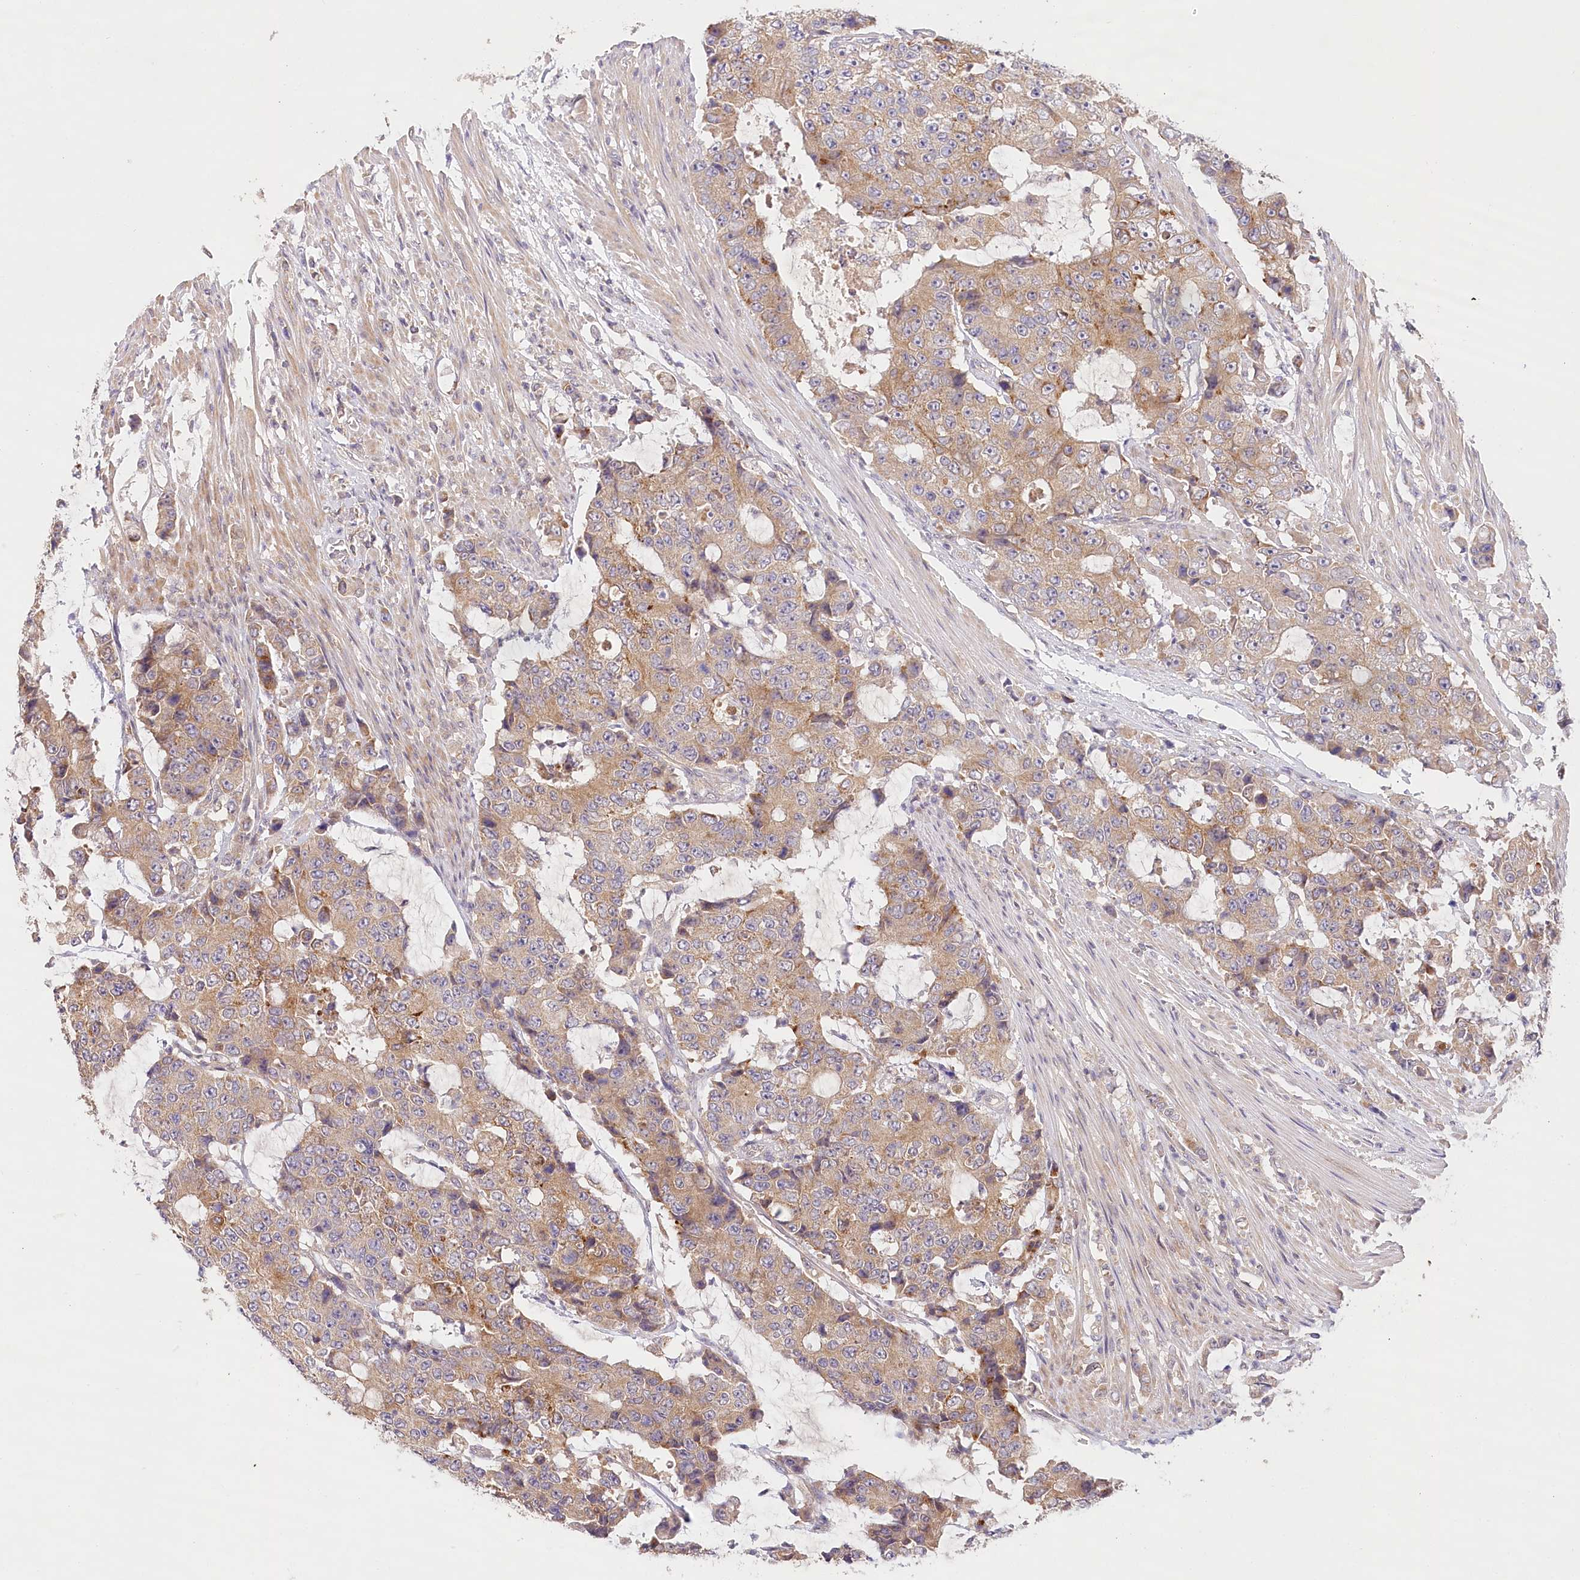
{"staining": {"intensity": "moderate", "quantity": ">75%", "location": "cytoplasmic/membranous"}, "tissue": "colorectal cancer", "cell_type": "Tumor cells", "image_type": "cancer", "snomed": [{"axis": "morphology", "description": "Adenocarcinoma, NOS"}, {"axis": "topography", "description": "Colon"}], "caption": "Protein staining of colorectal cancer tissue exhibits moderate cytoplasmic/membranous positivity in about >75% of tumor cells. (brown staining indicates protein expression, while blue staining denotes nuclei).", "gene": "LSS", "patient": {"sex": "female", "age": 86}}